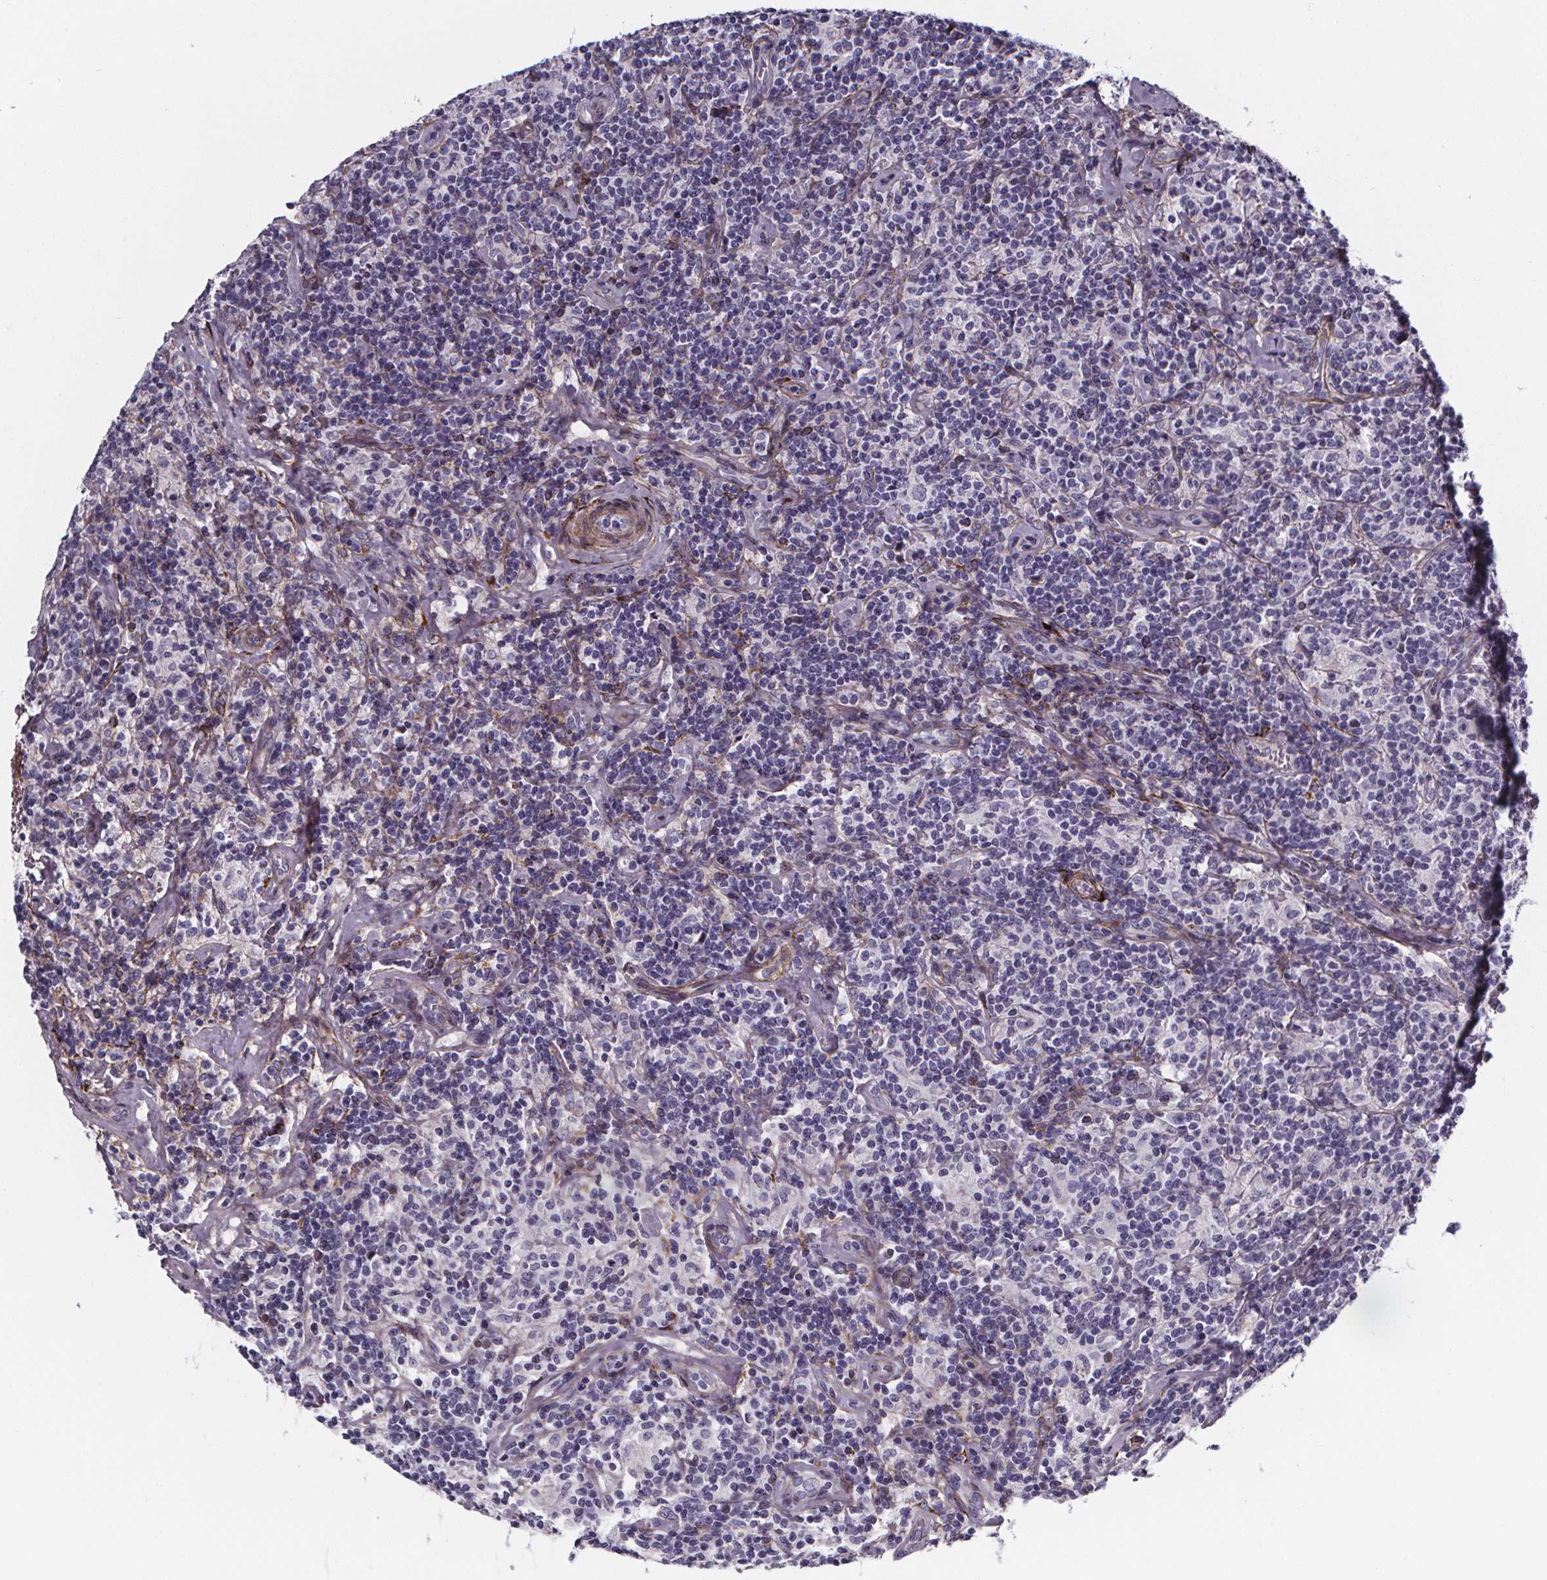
{"staining": {"intensity": "negative", "quantity": "none", "location": "none"}, "tissue": "lymphoma", "cell_type": "Tumor cells", "image_type": "cancer", "snomed": [{"axis": "morphology", "description": "Hodgkin's disease, NOS"}, {"axis": "topography", "description": "Lymph node"}], "caption": "IHC image of neoplastic tissue: human Hodgkin's disease stained with DAB (3,3'-diaminobenzidine) exhibits no significant protein expression in tumor cells.", "gene": "AEBP1", "patient": {"sex": "male", "age": 70}}